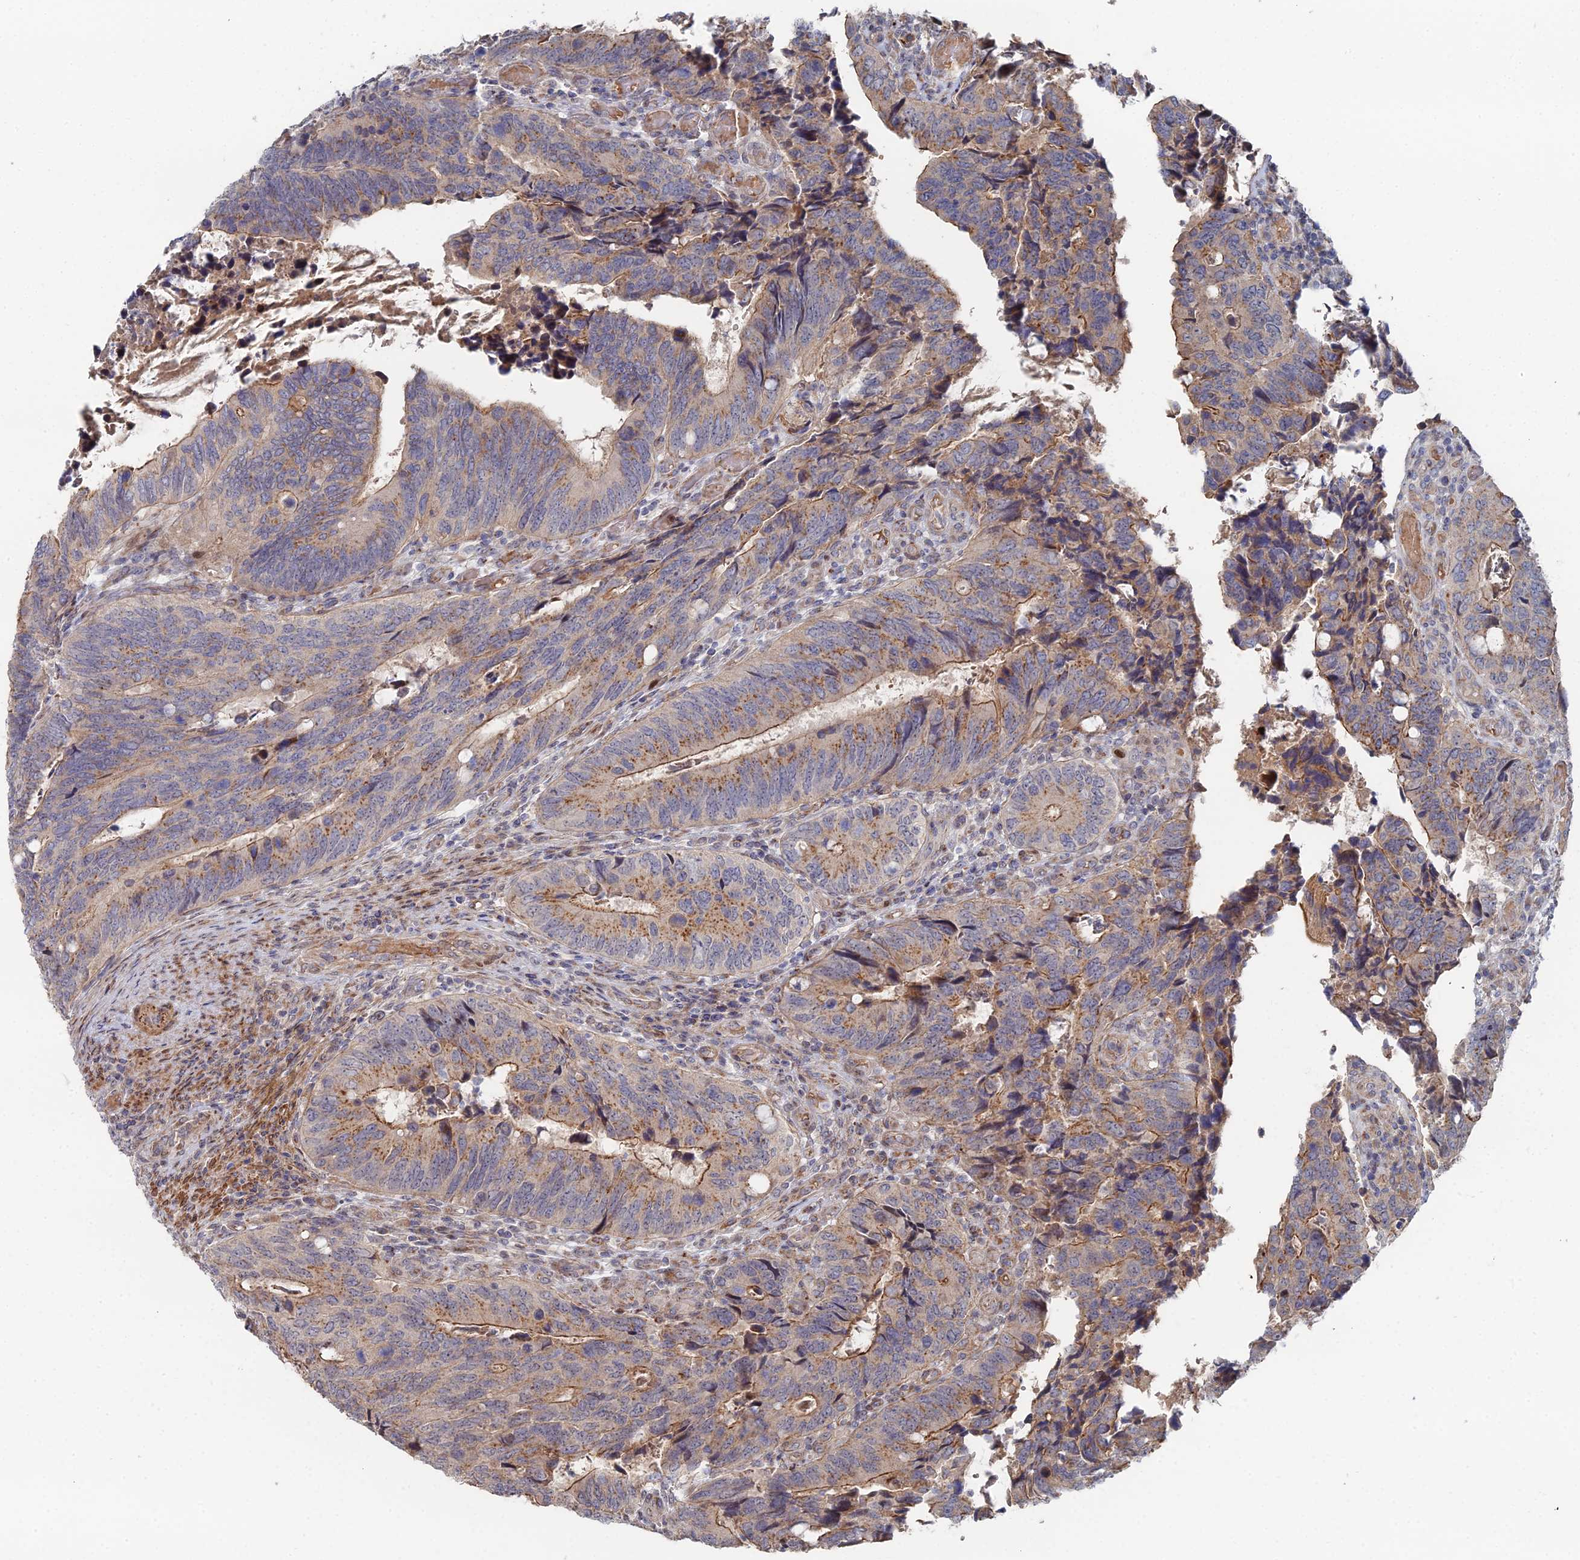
{"staining": {"intensity": "moderate", "quantity": ">75%", "location": "cytoplasmic/membranous"}, "tissue": "colorectal cancer", "cell_type": "Tumor cells", "image_type": "cancer", "snomed": [{"axis": "morphology", "description": "Adenocarcinoma, NOS"}, {"axis": "topography", "description": "Colon"}], "caption": "Protein expression by IHC demonstrates moderate cytoplasmic/membranous expression in approximately >75% of tumor cells in colorectal adenocarcinoma.", "gene": "SGMS1", "patient": {"sex": "male", "age": 87}}